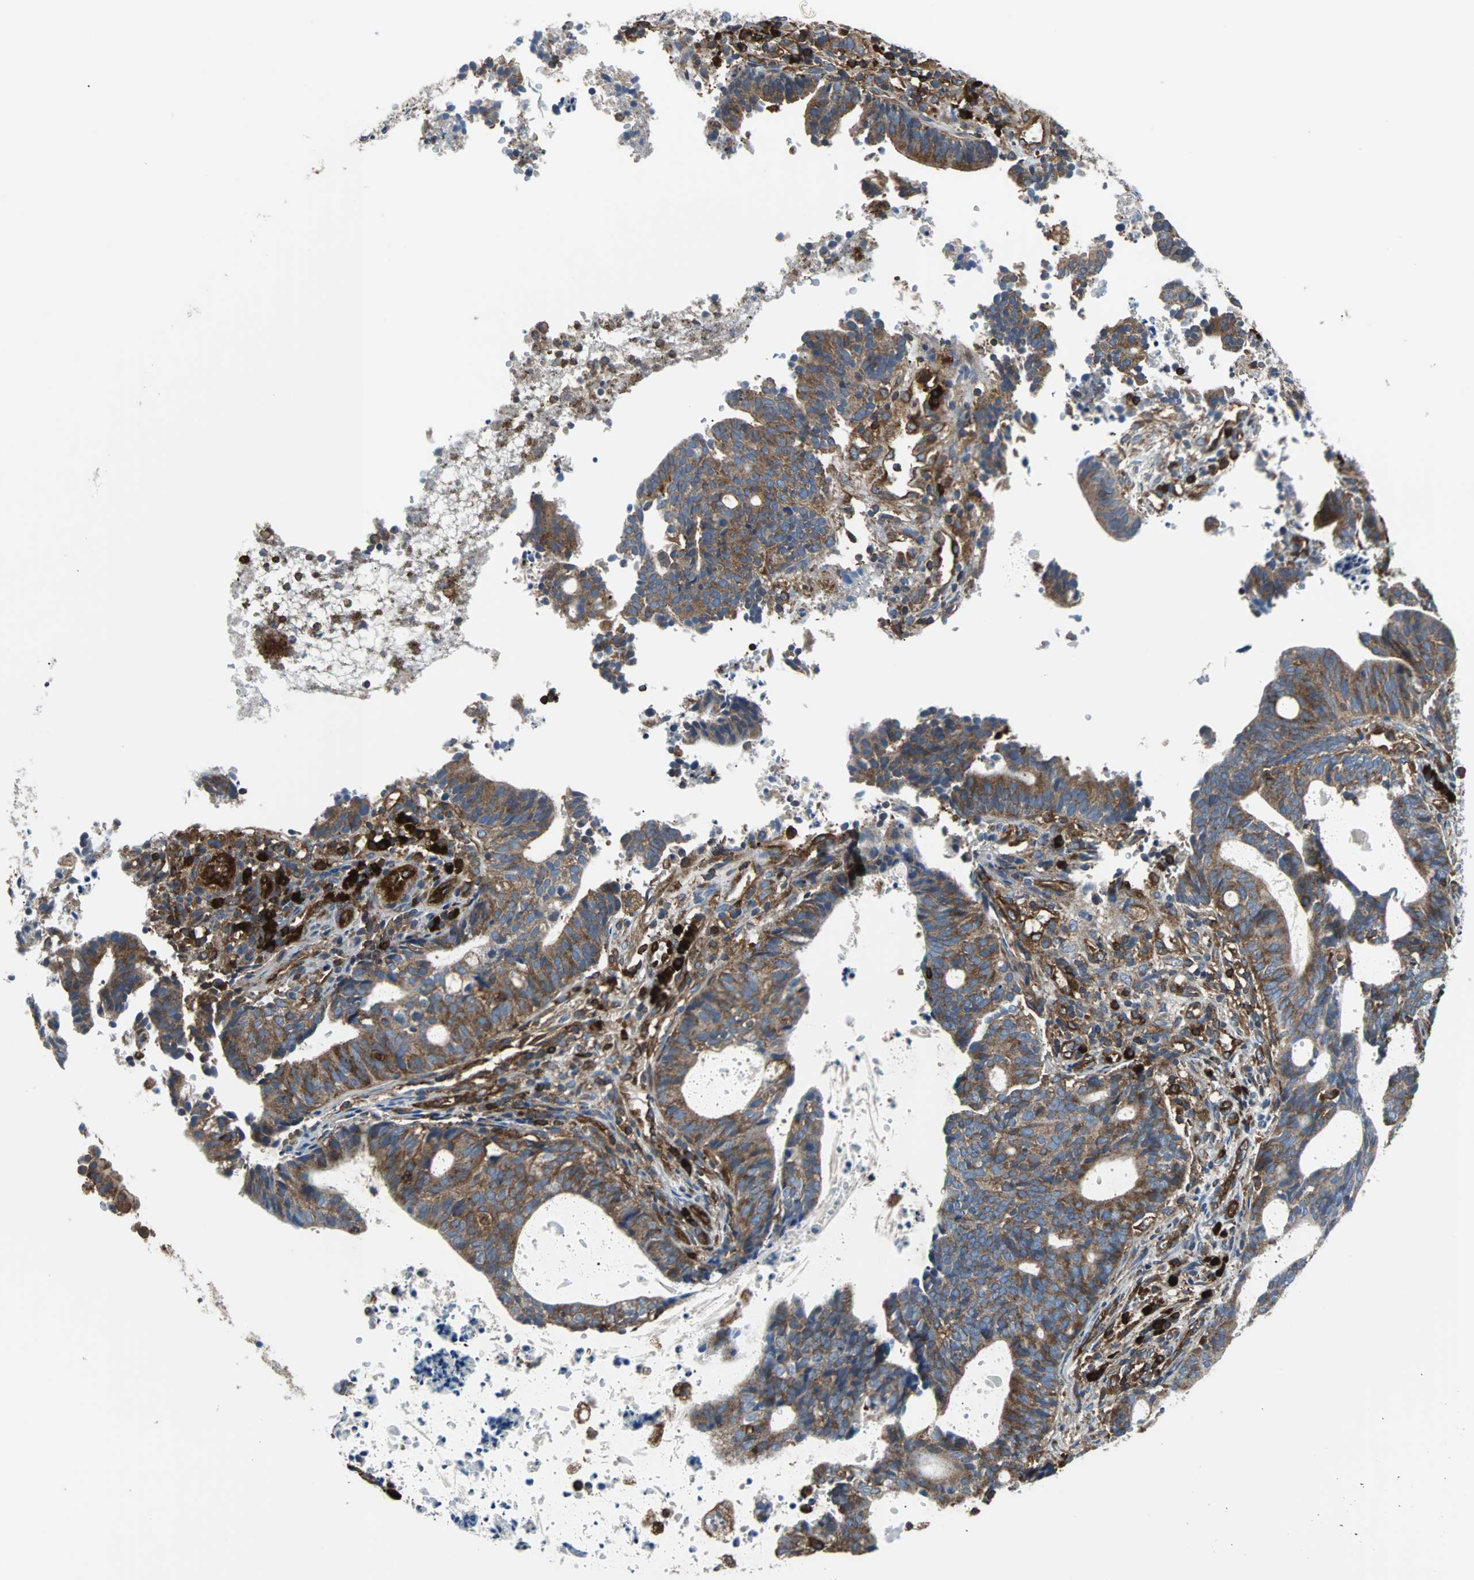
{"staining": {"intensity": "weak", "quantity": ">75%", "location": "cytoplasmic/membranous"}, "tissue": "endometrial cancer", "cell_type": "Tumor cells", "image_type": "cancer", "snomed": [{"axis": "morphology", "description": "Adenocarcinoma, NOS"}, {"axis": "topography", "description": "Uterus"}], "caption": "Tumor cells exhibit low levels of weak cytoplasmic/membranous staining in approximately >75% of cells in endometrial cancer (adenocarcinoma). (DAB (3,3'-diaminobenzidine) IHC with brightfield microscopy, high magnification).", "gene": "PLCG2", "patient": {"sex": "female", "age": 83}}